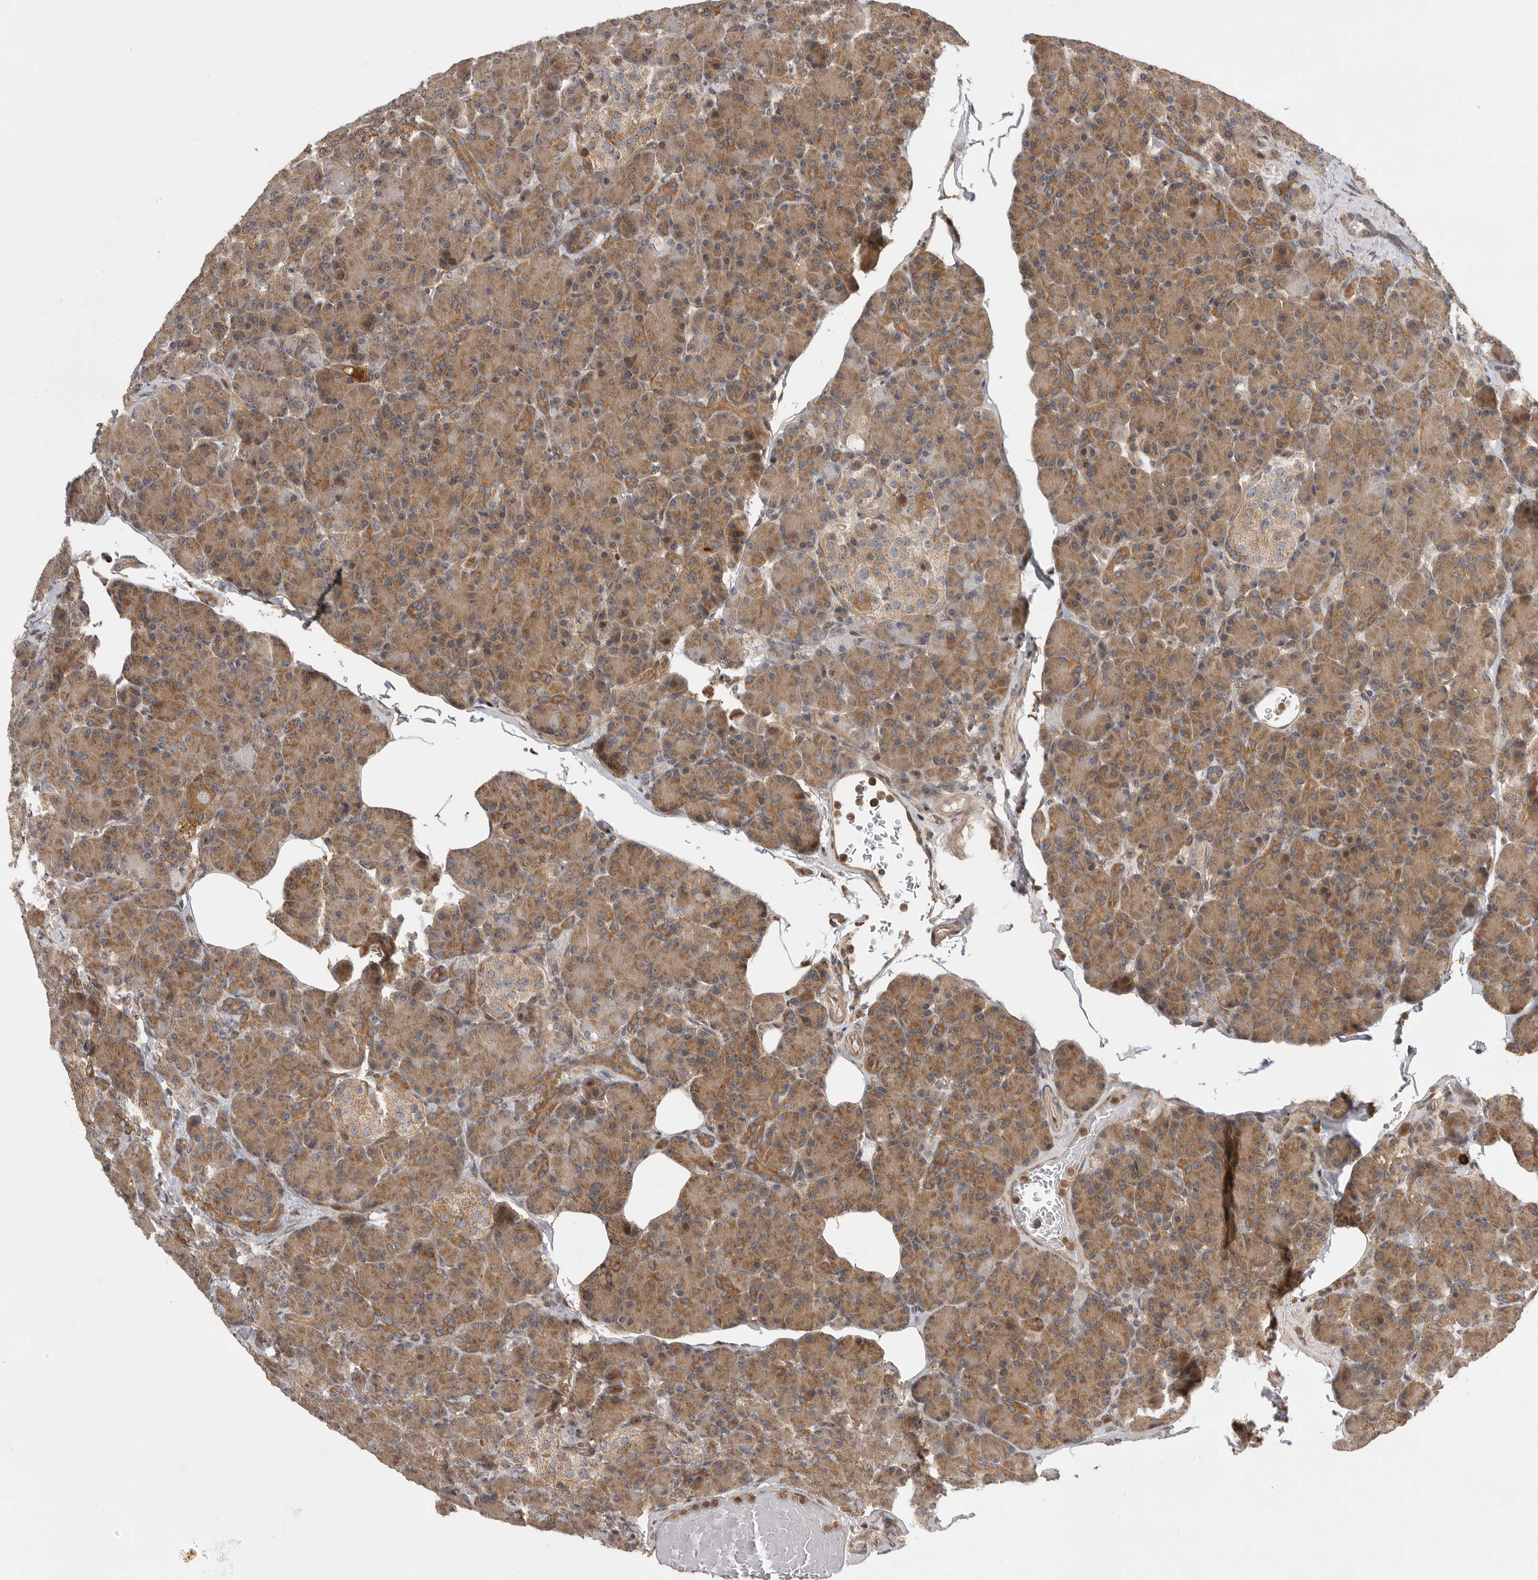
{"staining": {"intensity": "moderate", "quantity": ">75%", "location": "cytoplasmic/membranous,nuclear"}, "tissue": "pancreas", "cell_type": "Exocrine glandular cells", "image_type": "normal", "snomed": [{"axis": "morphology", "description": "Normal tissue, NOS"}, {"axis": "topography", "description": "Pancreas"}], "caption": "The immunohistochemical stain shows moderate cytoplasmic/membranous,nuclear expression in exocrine glandular cells of normal pancreas. Ihc stains the protein in brown and the nuclei are stained blue.", "gene": "OXR1", "patient": {"sex": "female", "age": 43}}